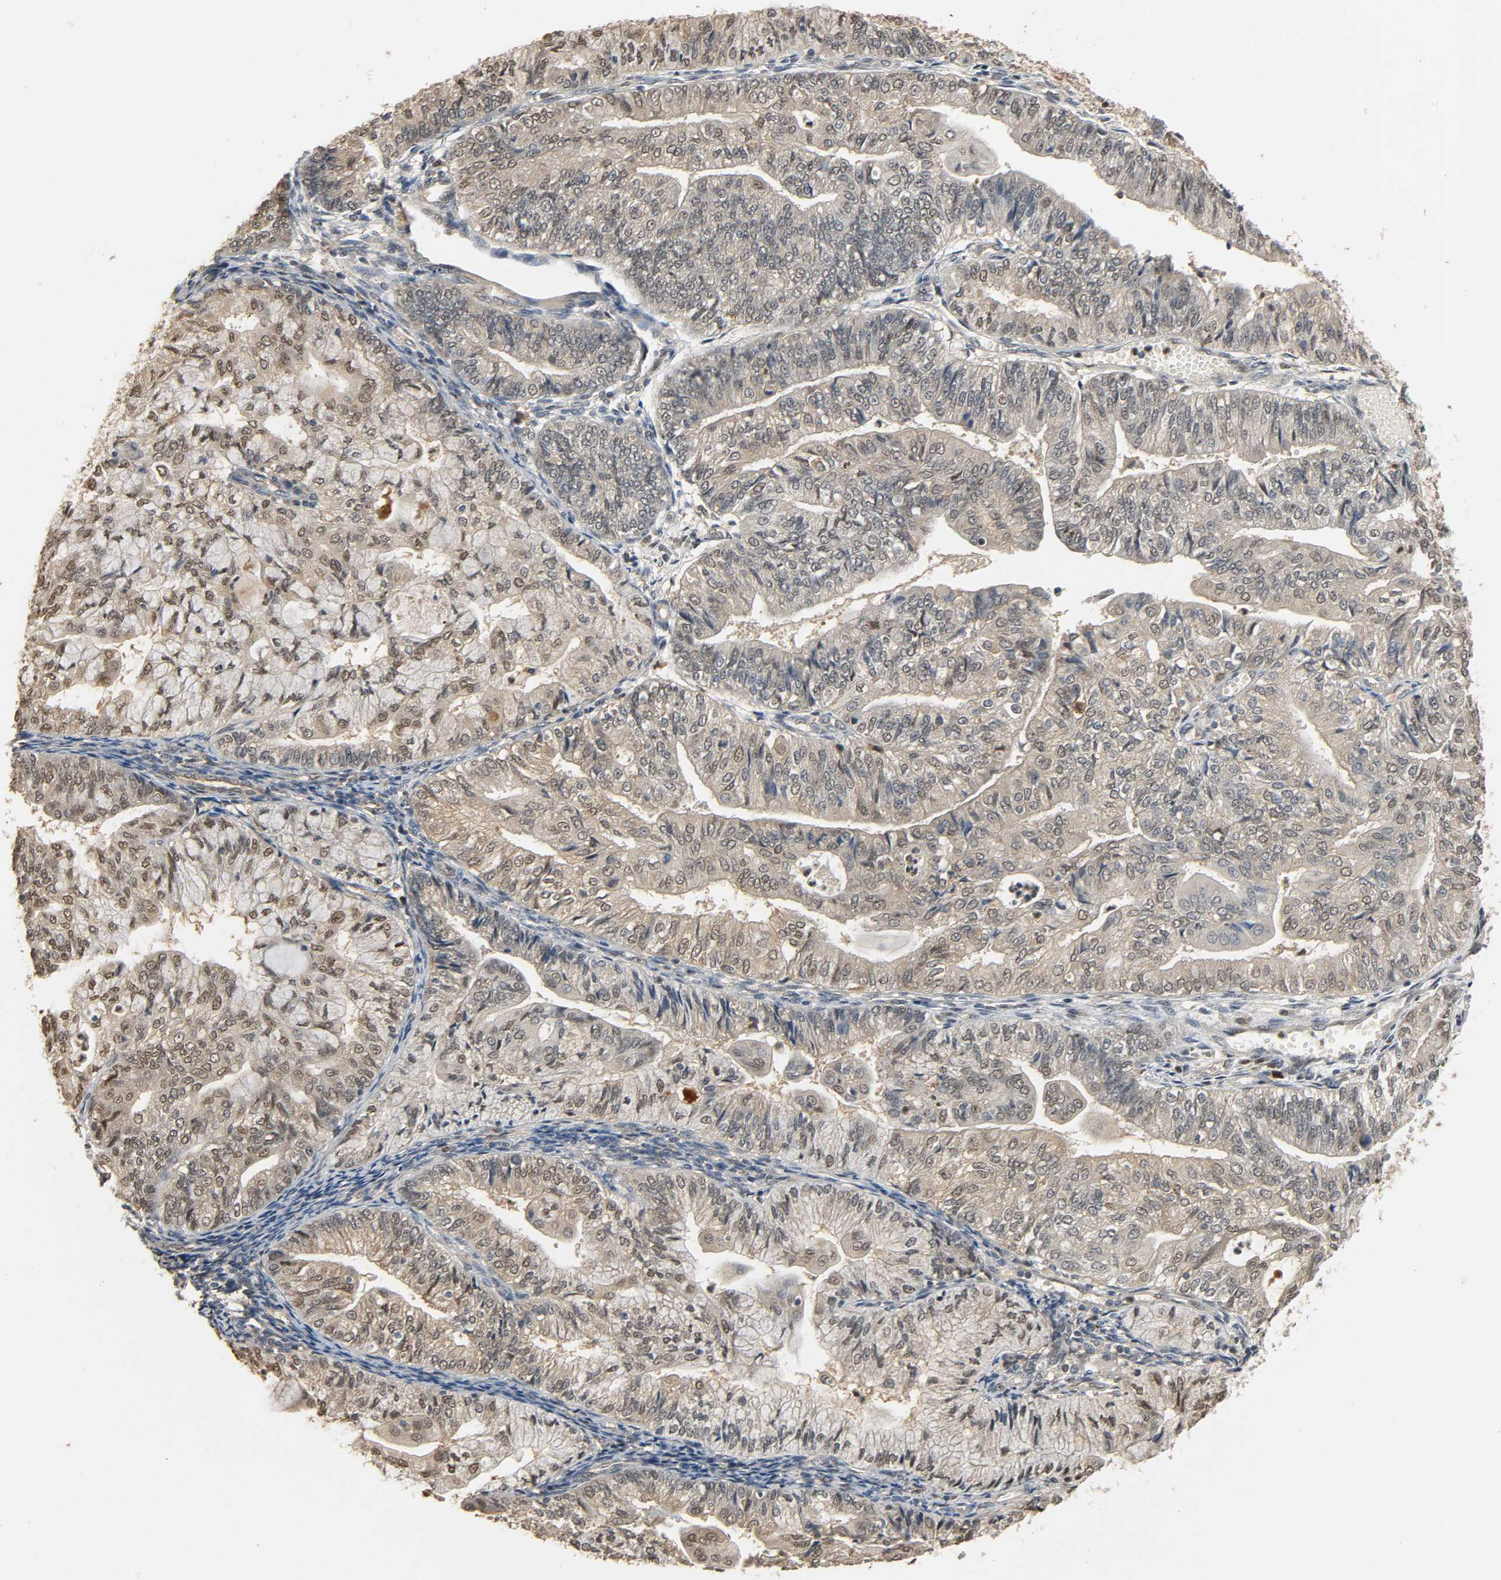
{"staining": {"intensity": "weak", "quantity": "<25%", "location": "cytoplasmic/membranous"}, "tissue": "endometrial cancer", "cell_type": "Tumor cells", "image_type": "cancer", "snomed": [{"axis": "morphology", "description": "Adenocarcinoma, NOS"}, {"axis": "topography", "description": "Endometrium"}], "caption": "This is a photomicrograph of immunohistochemistry staining of adenocarcinoma (endometrial), which shows no expression in tumor cells.", "gene": "ZFPM2", "patient": {"sex": "female", "age": 59}}